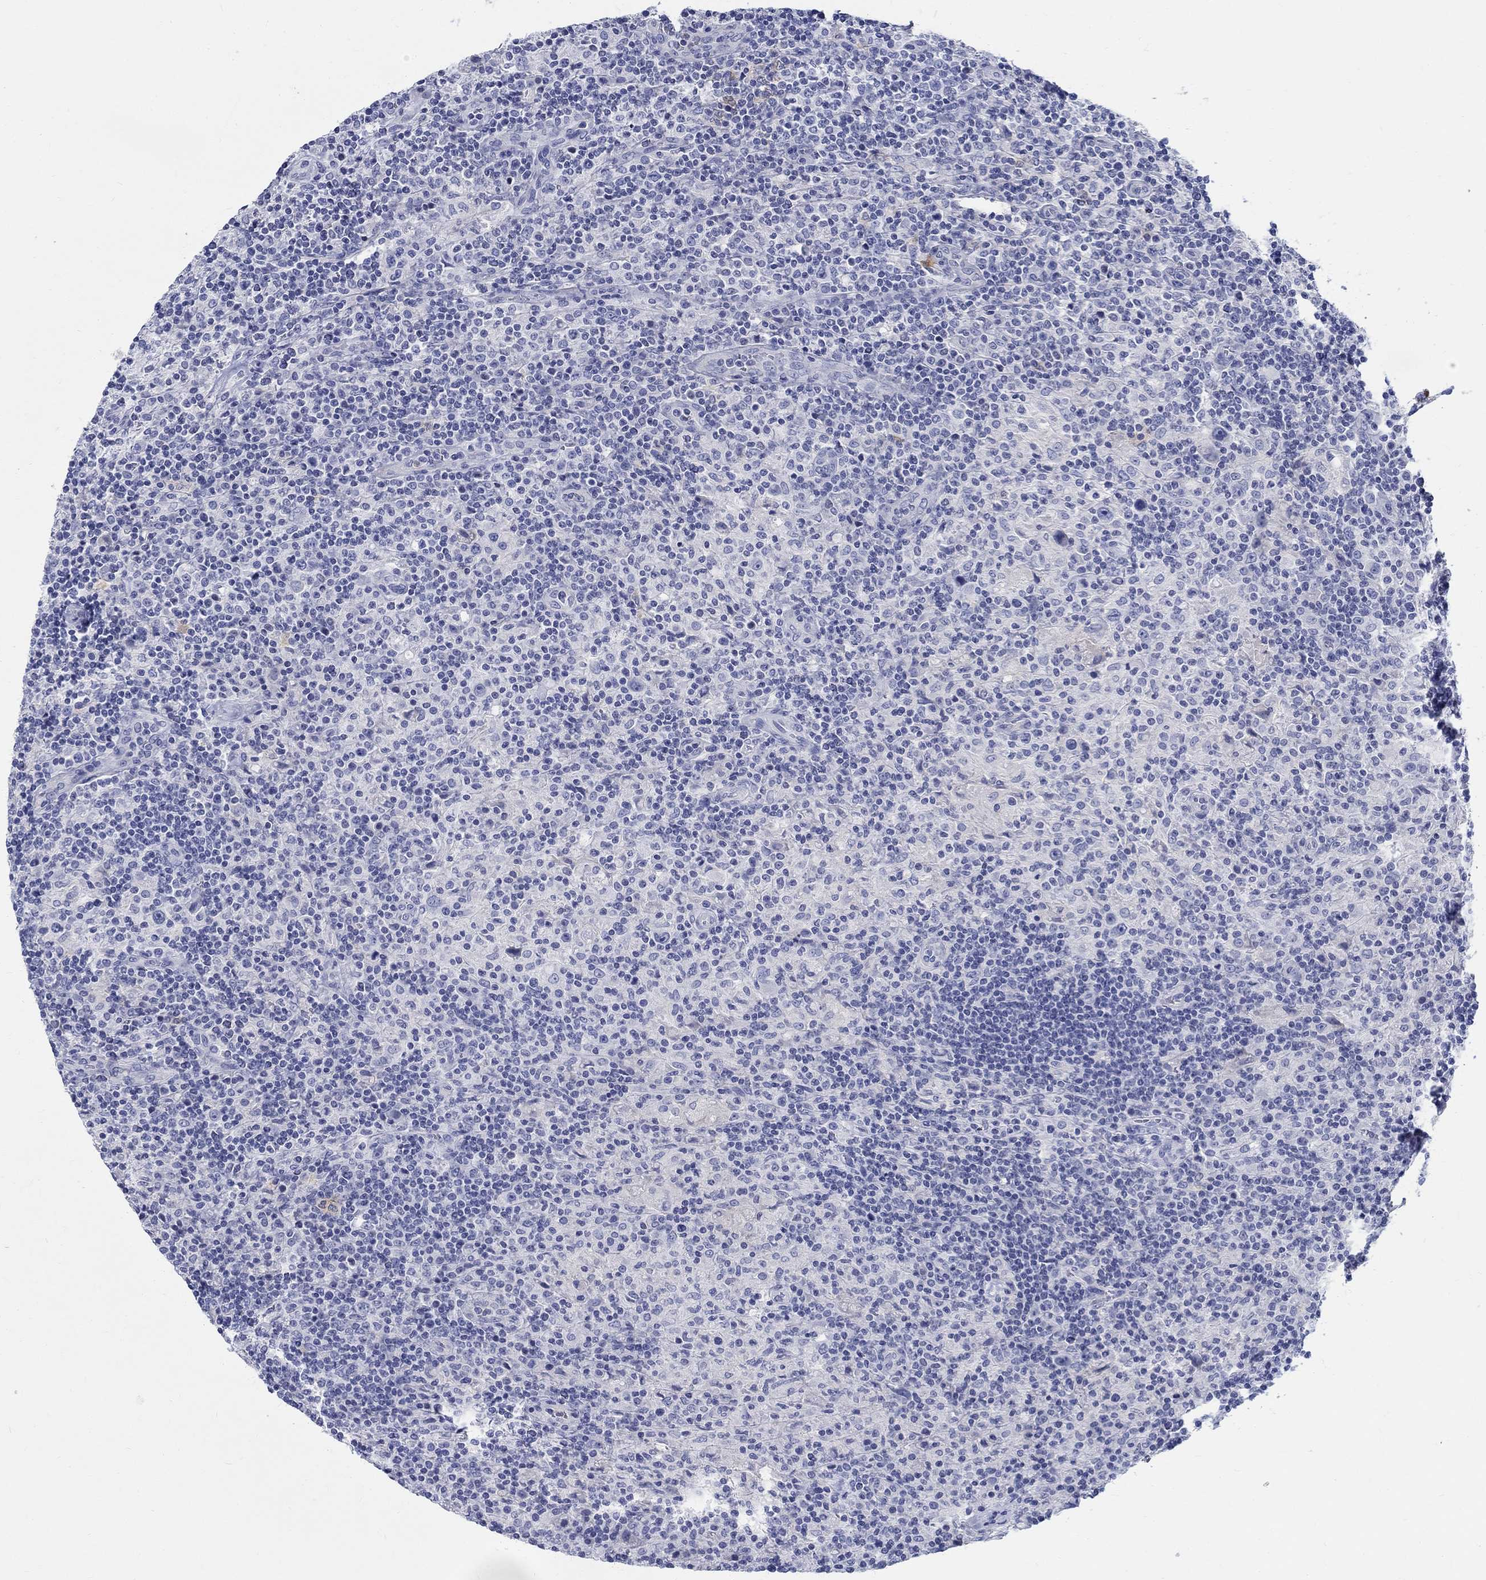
{"staining": {"intensity": "negative", "quantity": "none", "location": "none"}, "tissue": "lymphoma", "cell_type": "Tumor cells", "image_type": "cancer", "snomed": [{"axis": "morphology", "description": "Hodgkin's disease, NOS"}, {"axis": "topography", "description": "Lymph node"}], "caption": "High magnification brightfield microscopy of lymphoma stained with DAB (brown) and counterstained with hematoxylin (blue): tumor cells show no significant expression.", "gene": "SOX2", "patient": {"sex": "male", "age": 70}}